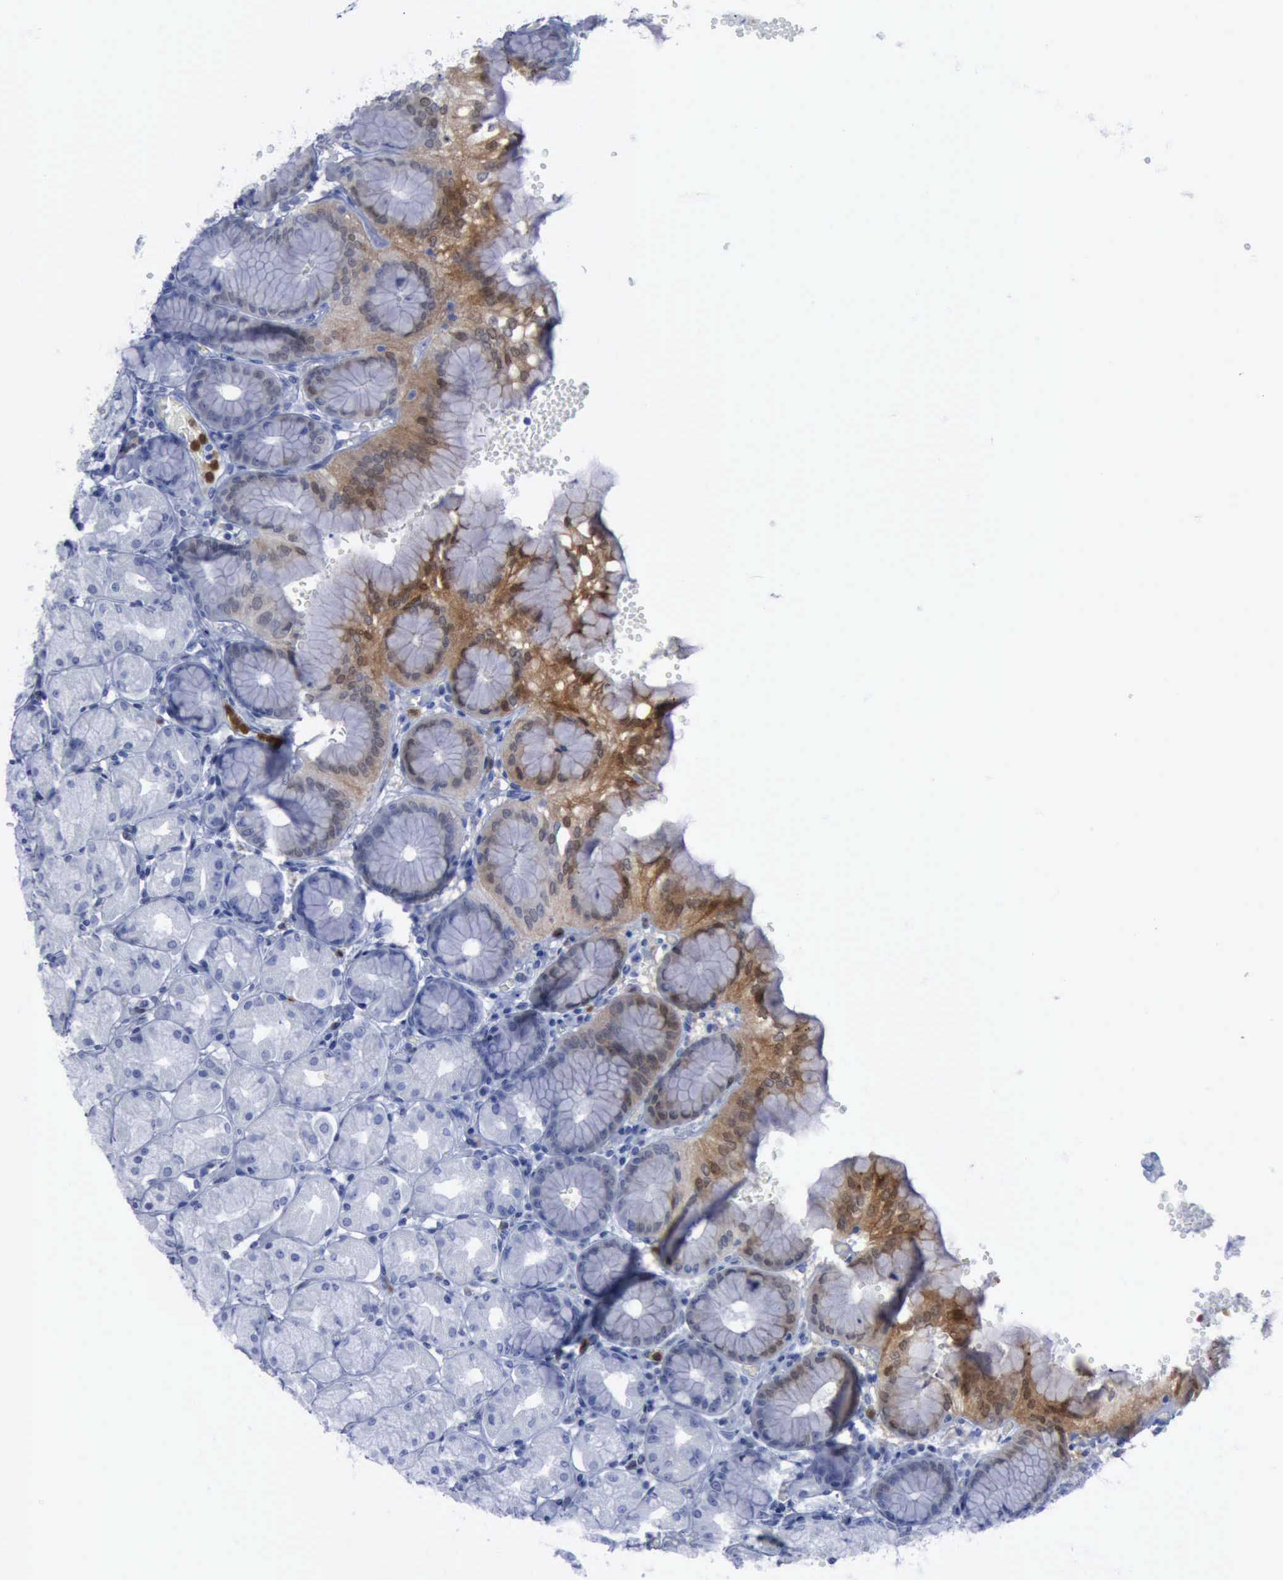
{"staining": {"intensity": "strong", "quantity": "<25%", "location": "cytoplasmic/membranous"}, "tissue": "stomach", "cell_type": "Glandular cells", "image_type": "normal", "snomed": [{"axis": "morphology", "description": "Normal tissue, NOS"}, {"axis": "topography", "description": "Stomach, upper"}, {"axis": "topography", "description": "Stomach"}], "caption": "Stomach stained with DAB (3,3'-diaminobenzidine) immunohistochemistry (IHC) demonstrates medium levels of strong cytoplasmic/membranous staining in approximately <25% of glandular cells.", "gene": "CSTA", "patient": {"sex": "male", "age": 76}}